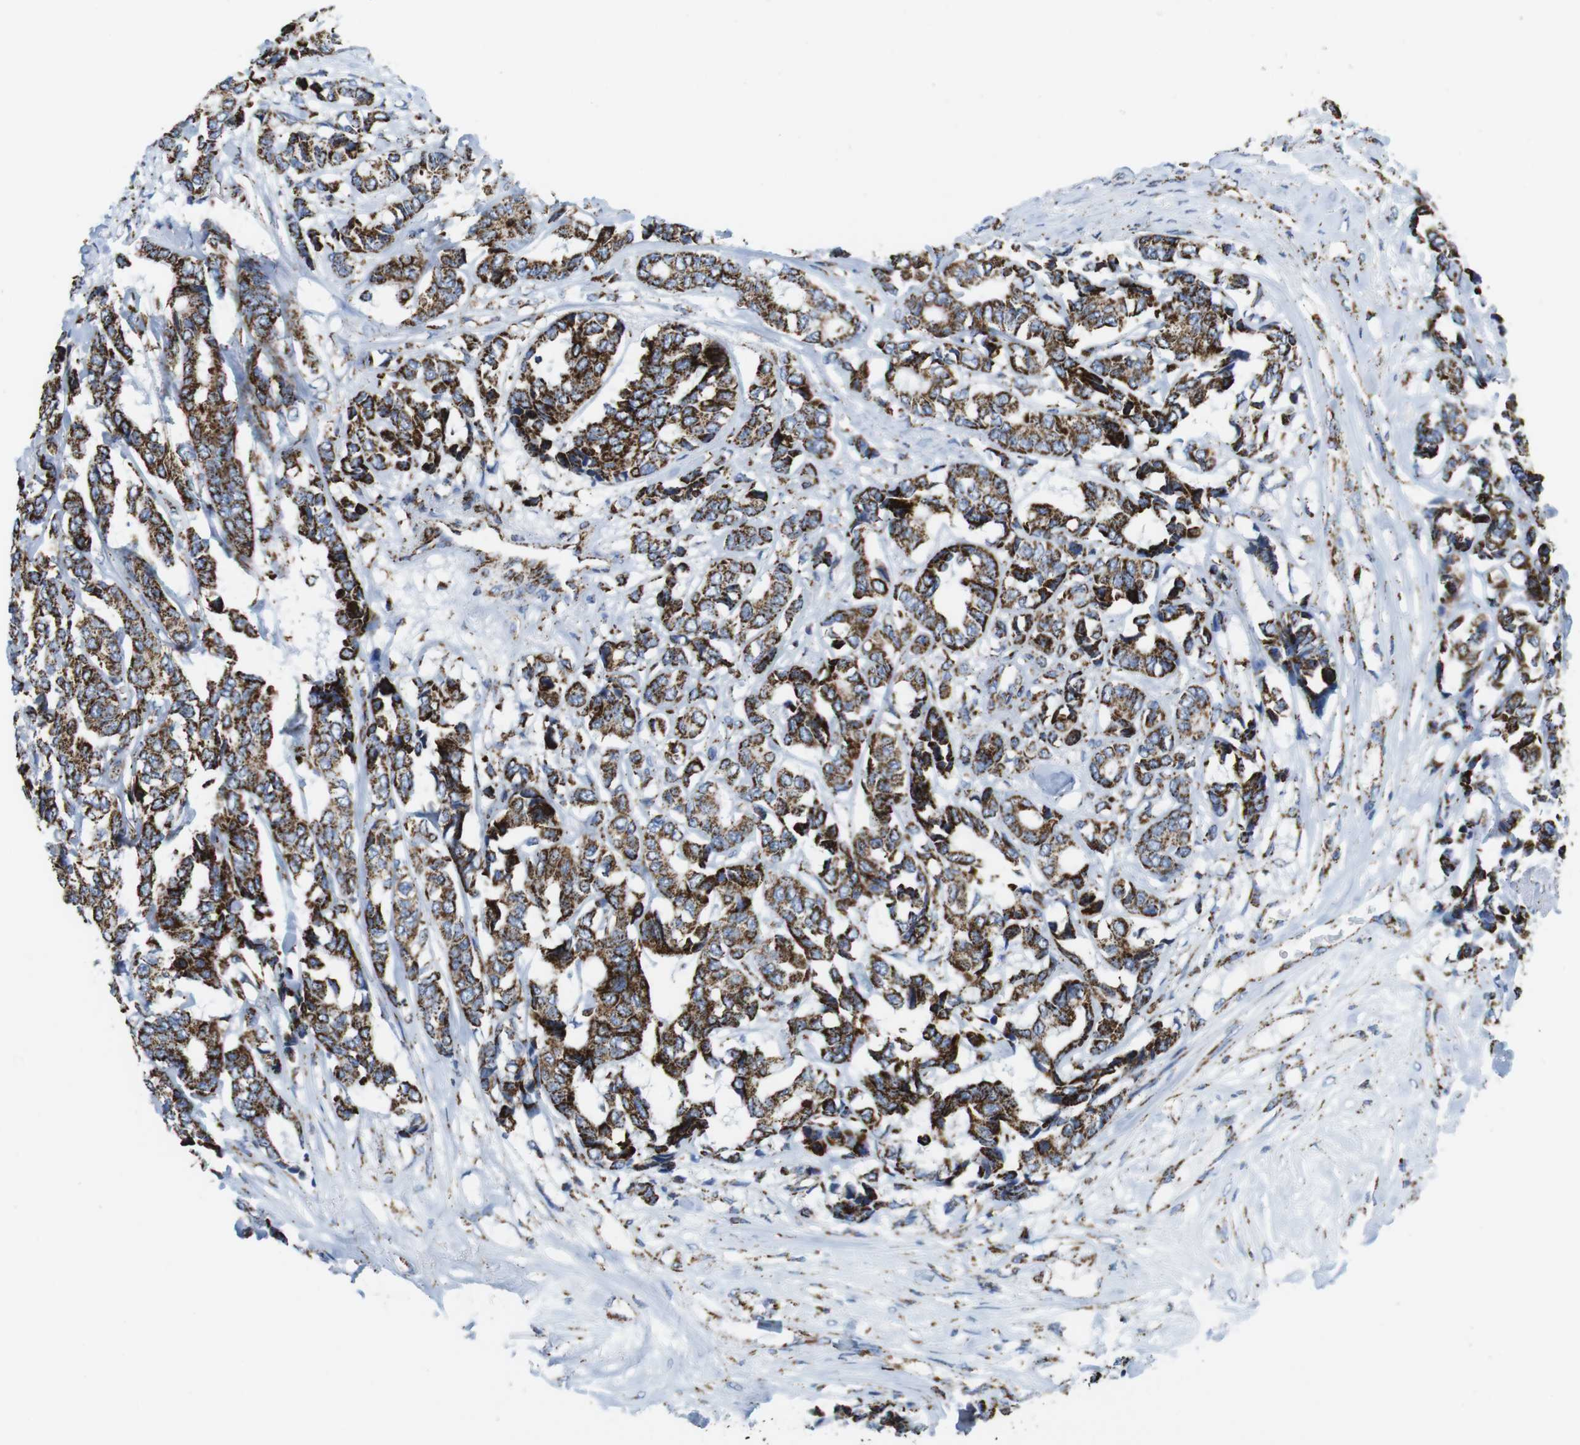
{"staining": {"intensity": "strong", "quantity": ">75%", "location": "cytoplasmic/membranous"}, "tissue": "breast cancer", "cell_type": "Tumor cells", "image_type": "cancer", "snomed": [{"axis": "morphology", "description": "Duct carcinoma"}, {"axis": "topography", "description": "Breast"}], "caption": "Immunohistochemistry (IHC) image of neoplastic tissue: human breast intraductal carcinoma stained using IHC demonstrates high levels of strong protein expression localized specifically in the cytoplasmic/membranous of tumor cells, appearing as a cytoplasmic/membranous brown color.", "gene": "ATP5PO", "patient": {"sex": "female", "age": 87}}